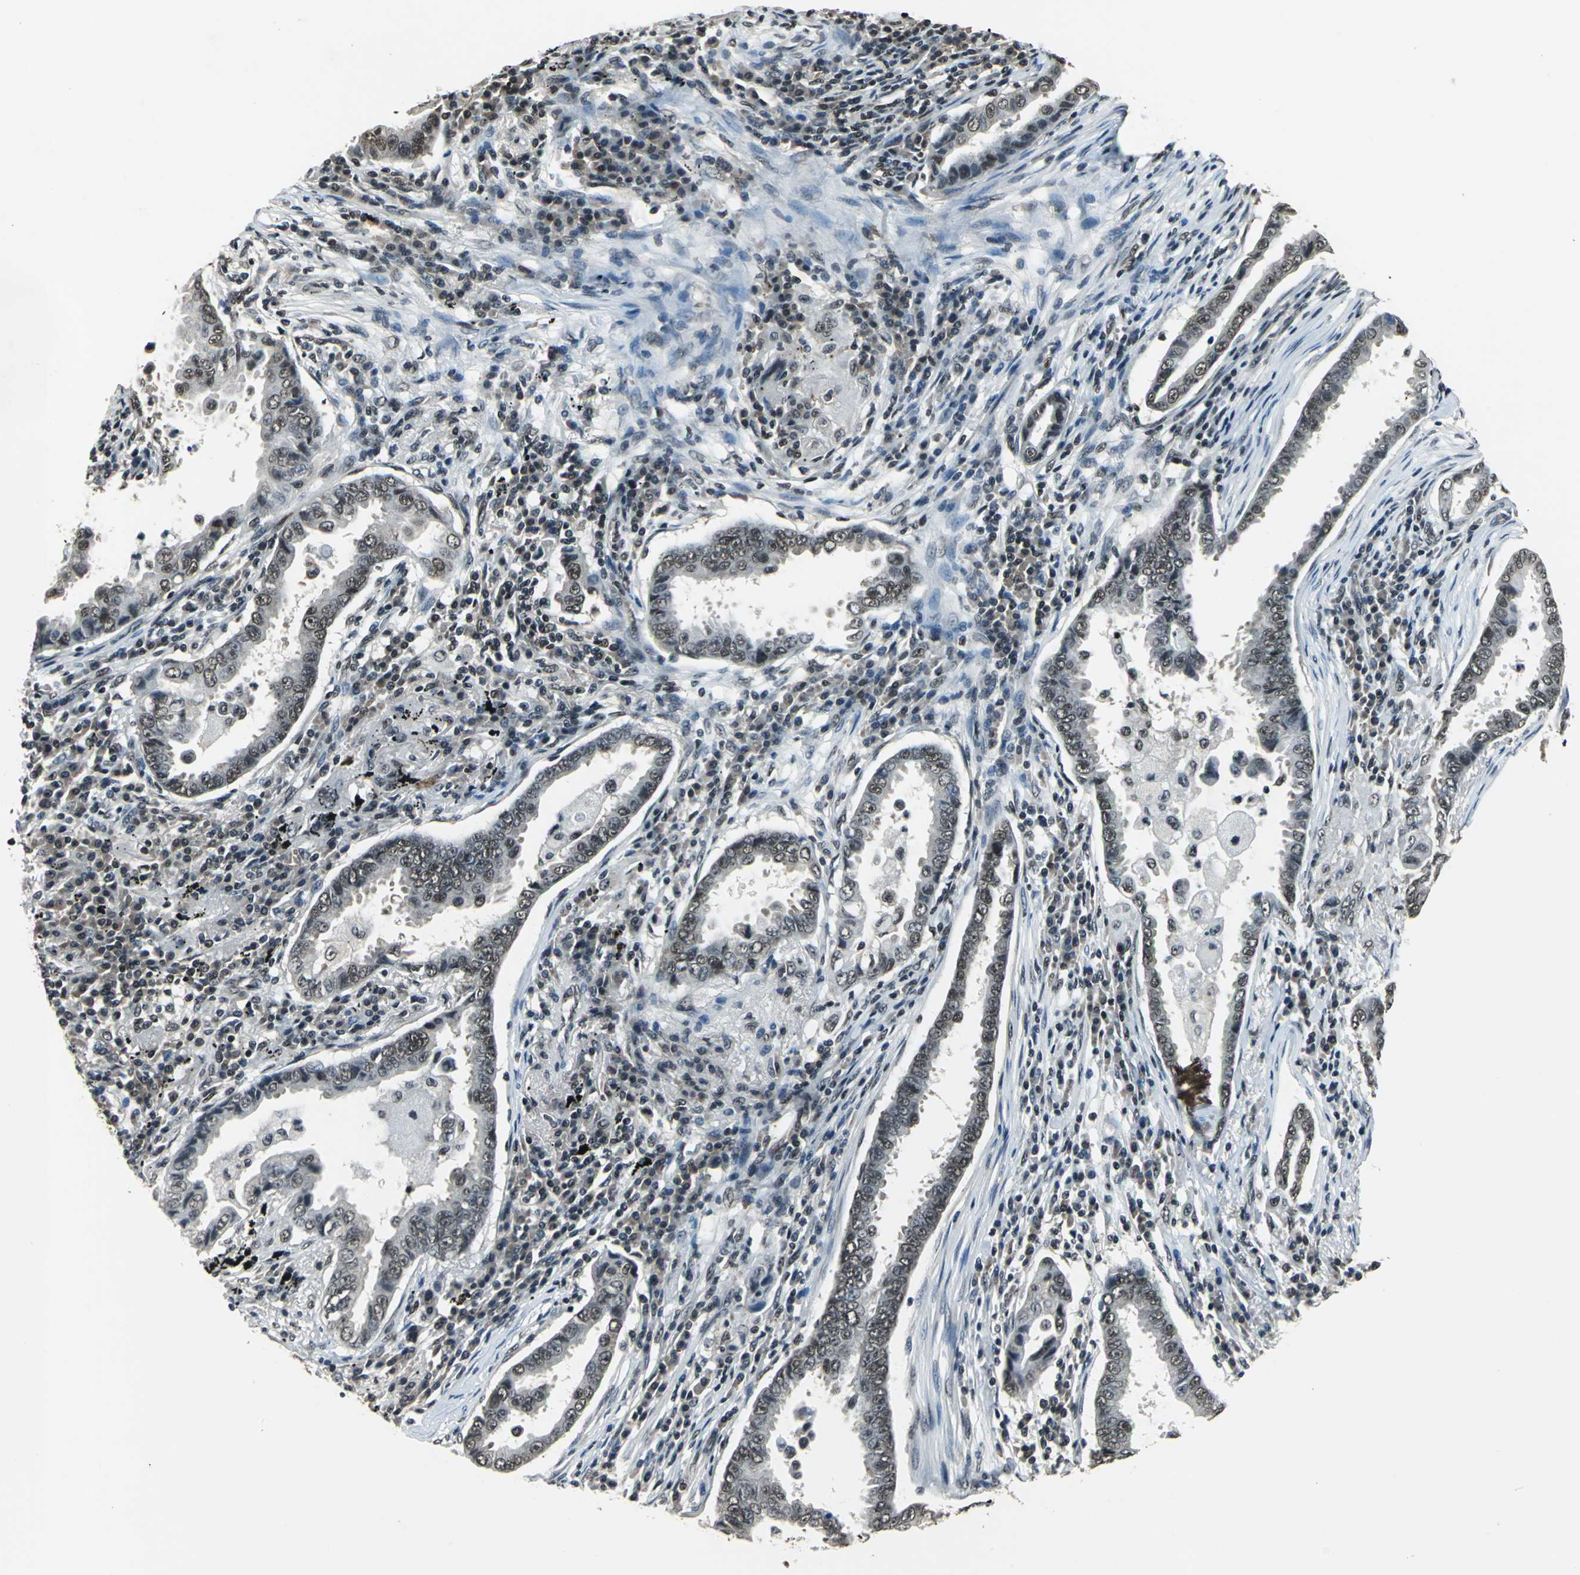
{"staining": {"intensity": "moderate", "quantity": ">75%", "location": "nuclear"}, "tissue": "lung cancer", "cell_type": "Tumor cells", "image_type": "cancer", "snomed": [{"axis": "morphology", "description": "Normal tissue, NOS"}, {"axis": "morphology", "description": "Inflammation, NOS"}, {"axis": "morphology", "description": "Adenocarcinoma, NOS"}, {"axis": "topography", "description": "Lung"}], "caption": "Protein staining demonstrates moderate nuclear expression in approximately >75% of tumor cells in lung adenocarcinoma.", "gene": "RBM14", "patient": {"sex": "female", "age": 64}}